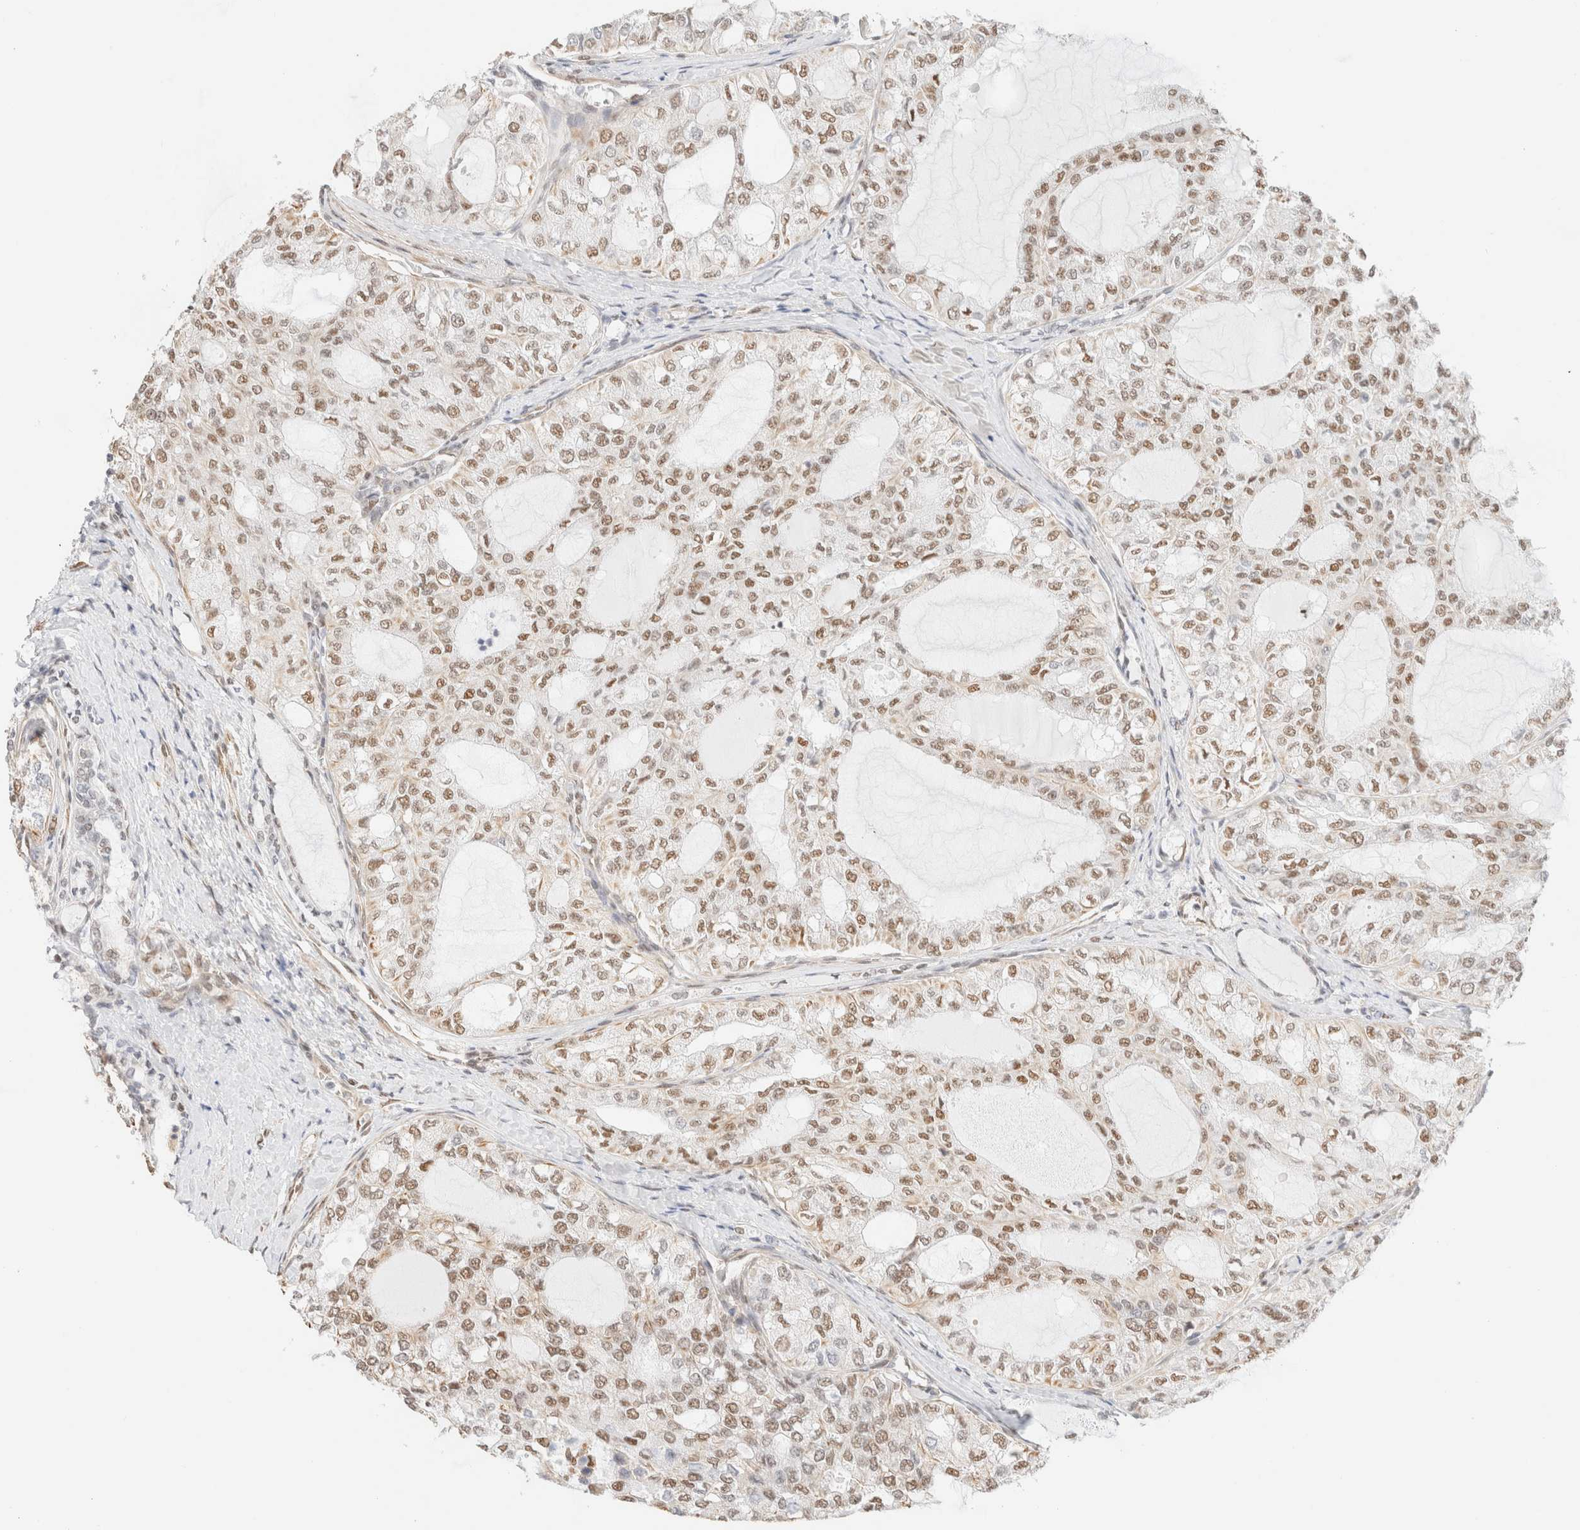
{"staining": {"intensity": "moderate", "quantity": ">75%", "location": "nuclear"}, "tissue": "thyroid cancer", "cell_type": "Tumor cells", "image_type": "cancer", "snomed": [{"axis": "morphology", "description": "Follicular adenoma carcinoma, NOS"}, {"axis": "topography", "description": "Thyroid gland"}], "caption": "A high-resolution image shows immunohistochemistry (IHC) staining of thyroid cancer (follicular adenoma carcinoma), which displays moderate nuclear expression in approximately >75% of tumor cells.", "gene": "ARID5A", "patient": {"sex": "male", "age": 75}}